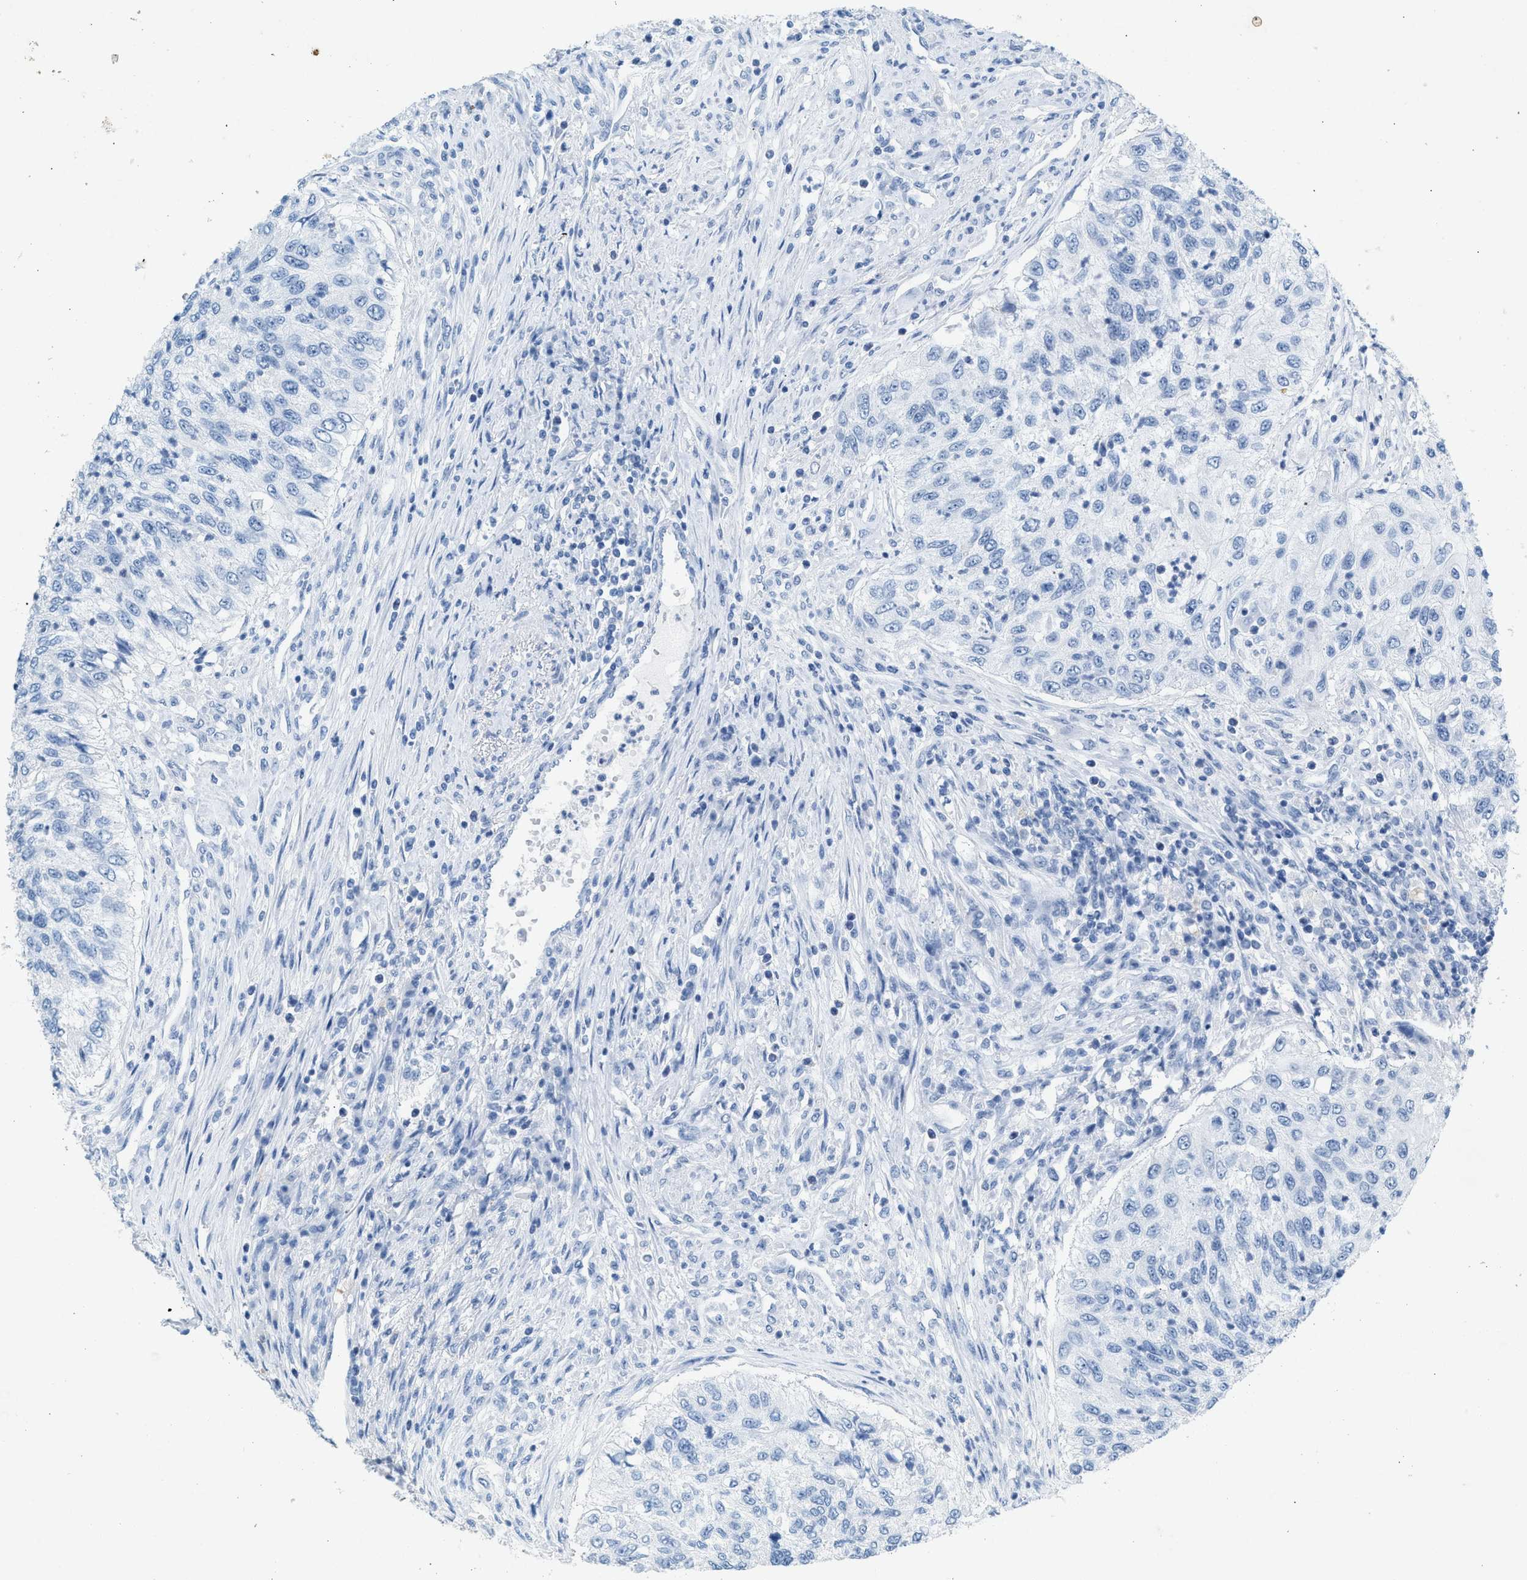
{"staining": {"intensity": "negative", "quantity": "none", "location": "none"}, "tissue": "urothelial cancer", "cell_type": "Tumor cells", "image_type": "cancer", "snomed": [{"axis": "morphology", "description": "Urothelial carcinoma, High grade"}, {"axis": "topography", "description": "Urinary bladder"}], "caption": "Image shows no protein expression in tumor cells of high-grade urothelial carcinoma tissue.", "gene": "HHATL", "patient": {"sex": "female", "age": 60}}